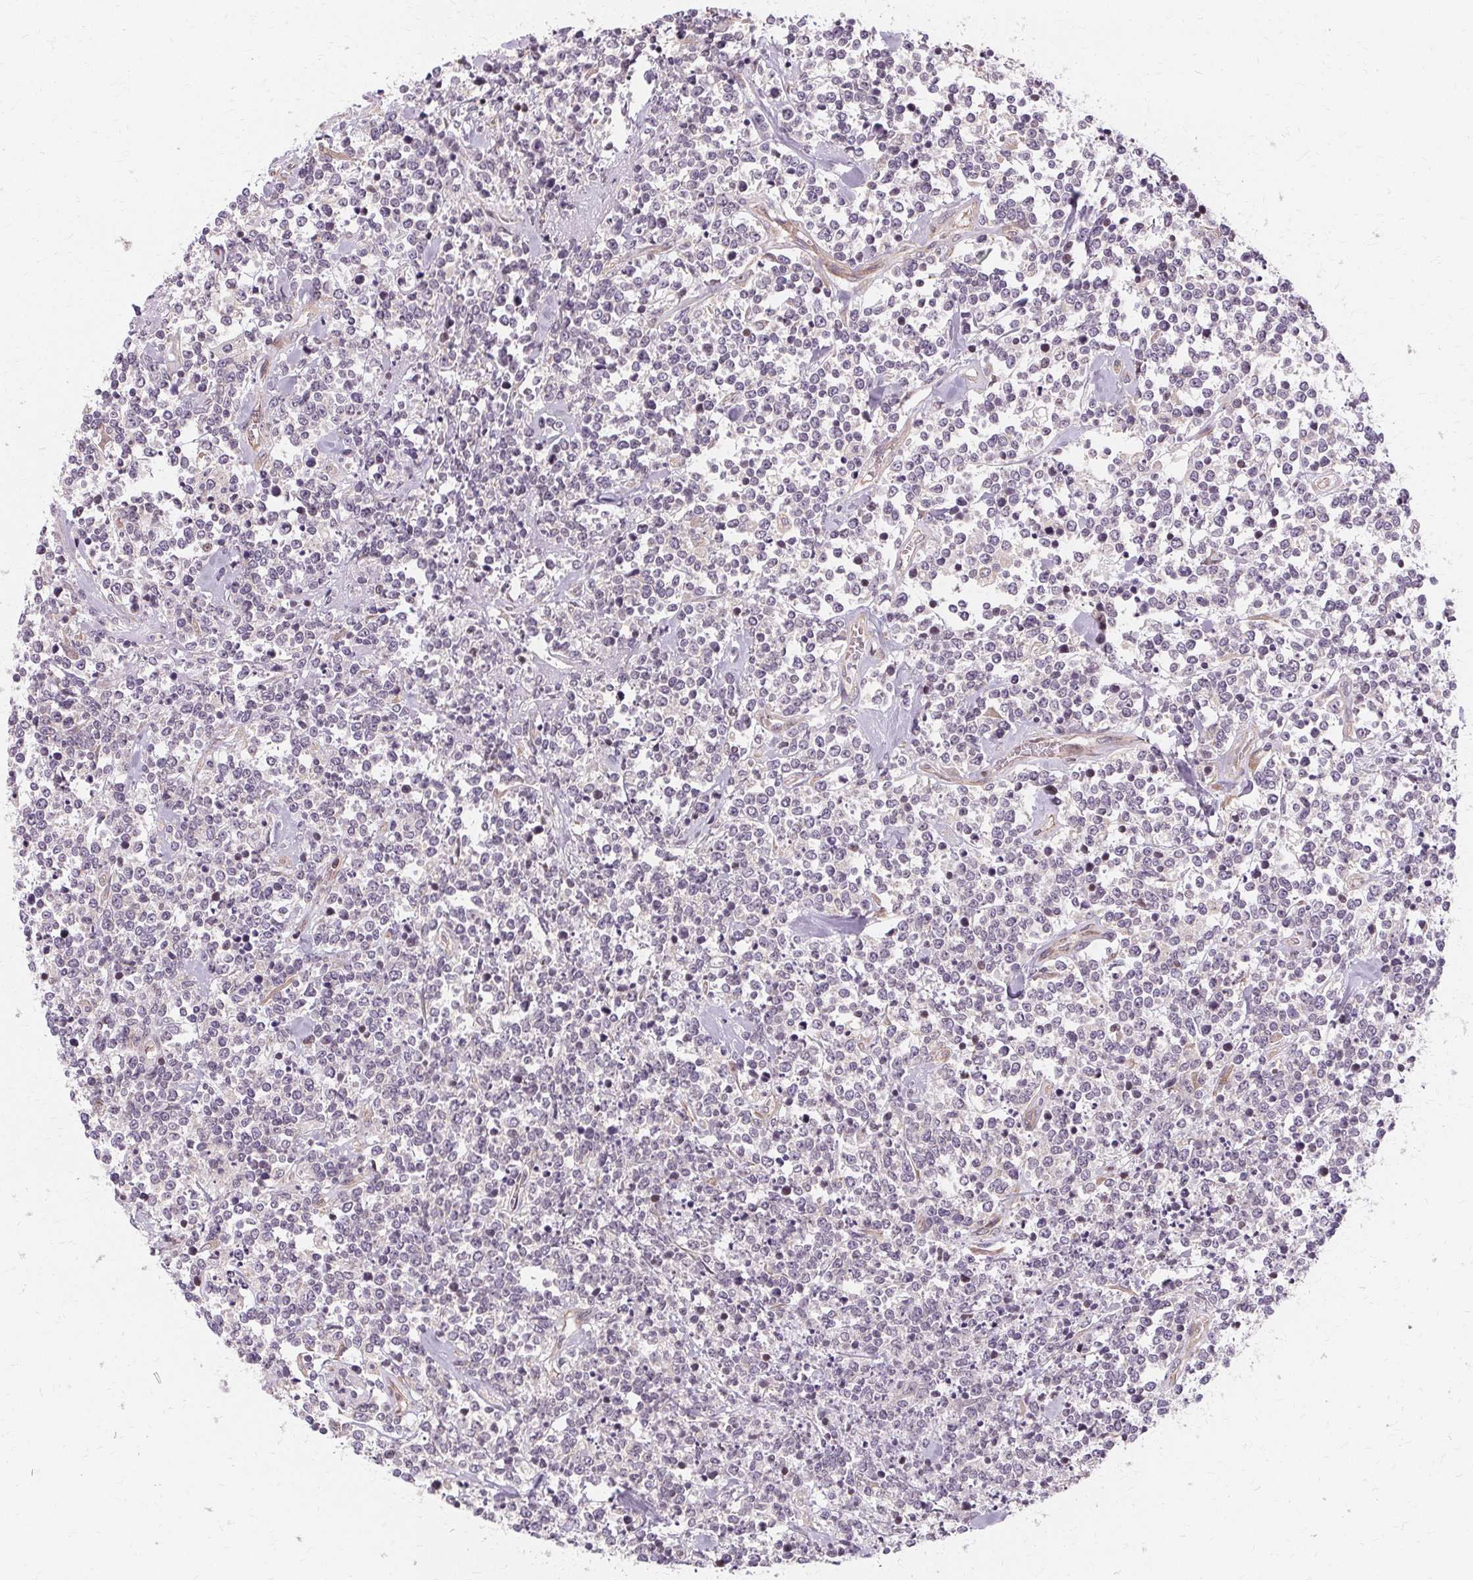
{"staining": {"intensity": "negative", "quantity": "none", "location": "none"}, "tissue": "lymphoma", "cell_type": "Tumor cells", "image_type": "cancer", "snomed": [{"axis": "morphology", "description": "Malignant lymphoma, non-Hodgkin's type, High grade"}, {"axis": "topography", "description": "Colon"}], "caption": "Tumor cells show no significant staining in malignant lymphoma, non-Hodgkin's type (high-grade).", "gene": "USP8", "patient": {"sex": "male", "age": 82}}